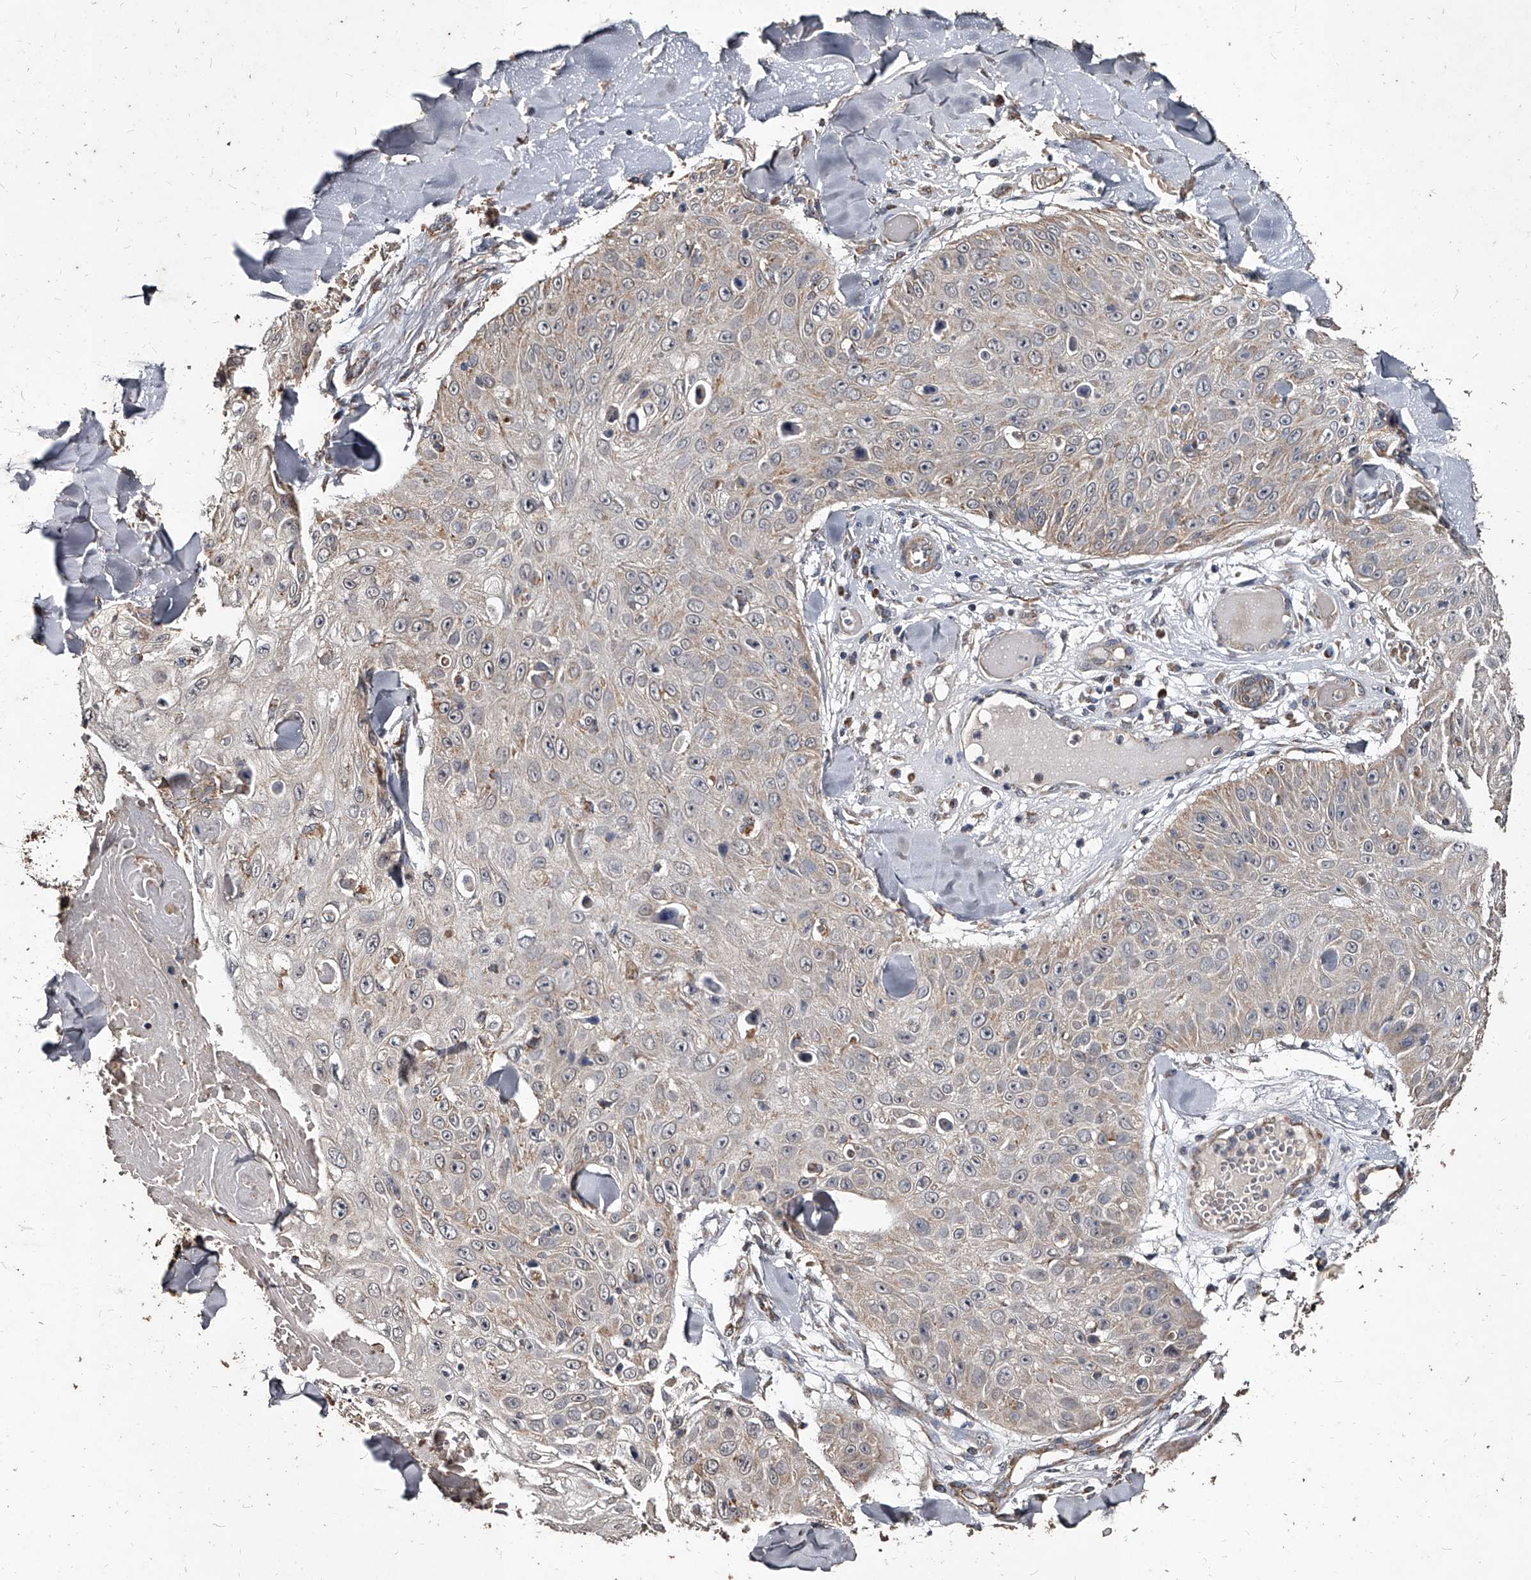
{"staining": {"intensity": "negative", "quantity": "none", "location": "none"}, "tissue": "skin cancer", "cell_type": "Tumor cells", "image_type": "cancer", "snomed": [{"axis": "morphology", "description": "Squamous cell carcinoma, NOS"}, {"axis": "topography", "description": "Skin"}], "caption": "Tumor cells are negative for brown protein staining in skin squamous cell carcinoma.", "gene": "GPR183", "patient": {"sex": "male", "age": 86}}